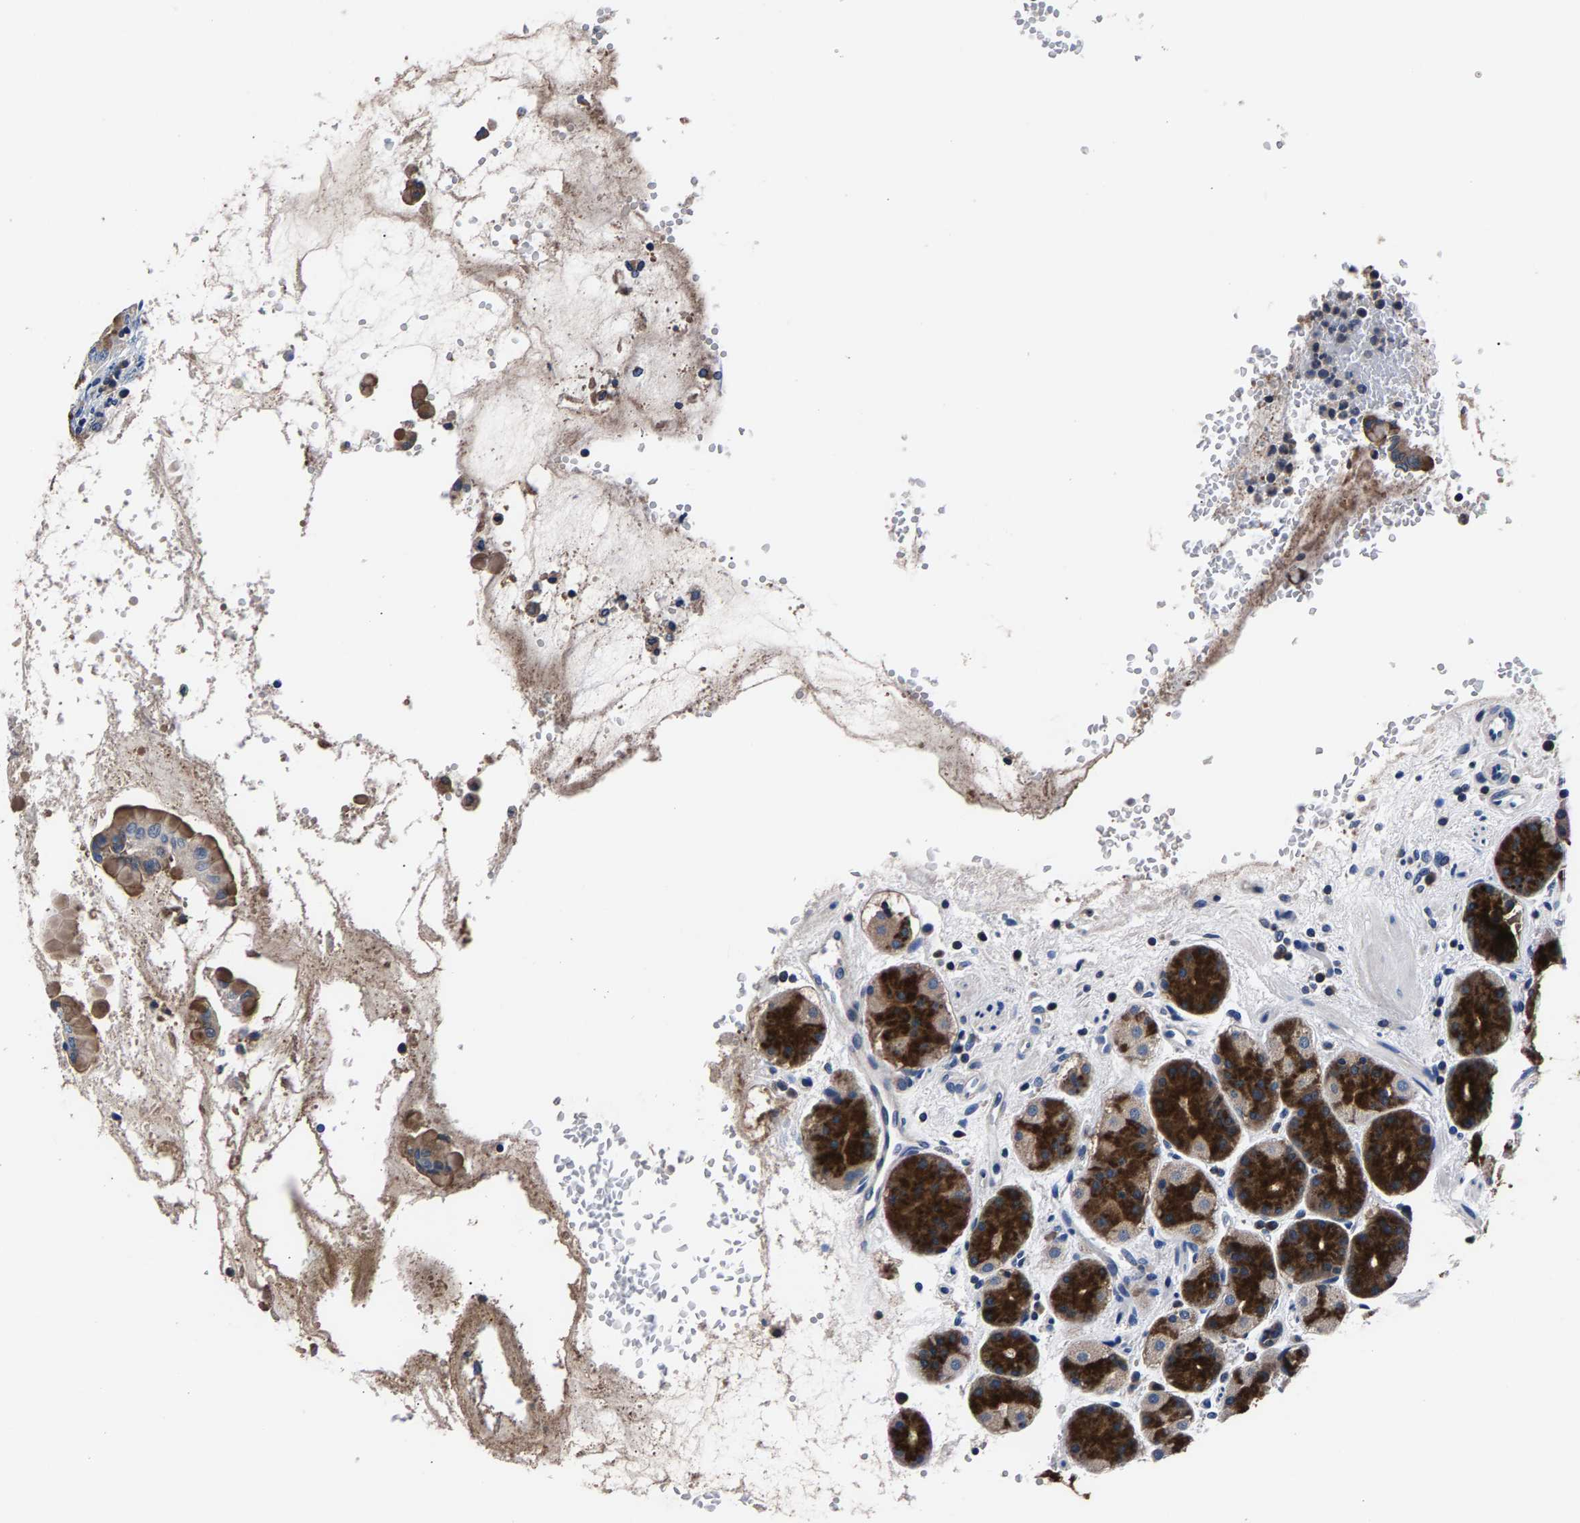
{"staining": {"intensity": "strong", "quantity": "25%-75%", "location": "cytoplasmic/membranous"}, "tissue": "stomach", "cell_type": "Glandular cells", "image_type": "normal", "snomed": [{"axis": "morphology", "description": "Normal tissue, NOS"}, {"axis": "topography", "description": "Stomach"}, {"axis": "topography", "description": "Stomach, lower"}], "caption": "This photomicrograph shows immunohistochemistry (IHC) staining of unremarkable stomach, with high strong cytoplasmic/membranous expression in about 25%-75% of glandular cells.", "gene": "PHF24", "patient": {"sex": "female", "age": 56}}